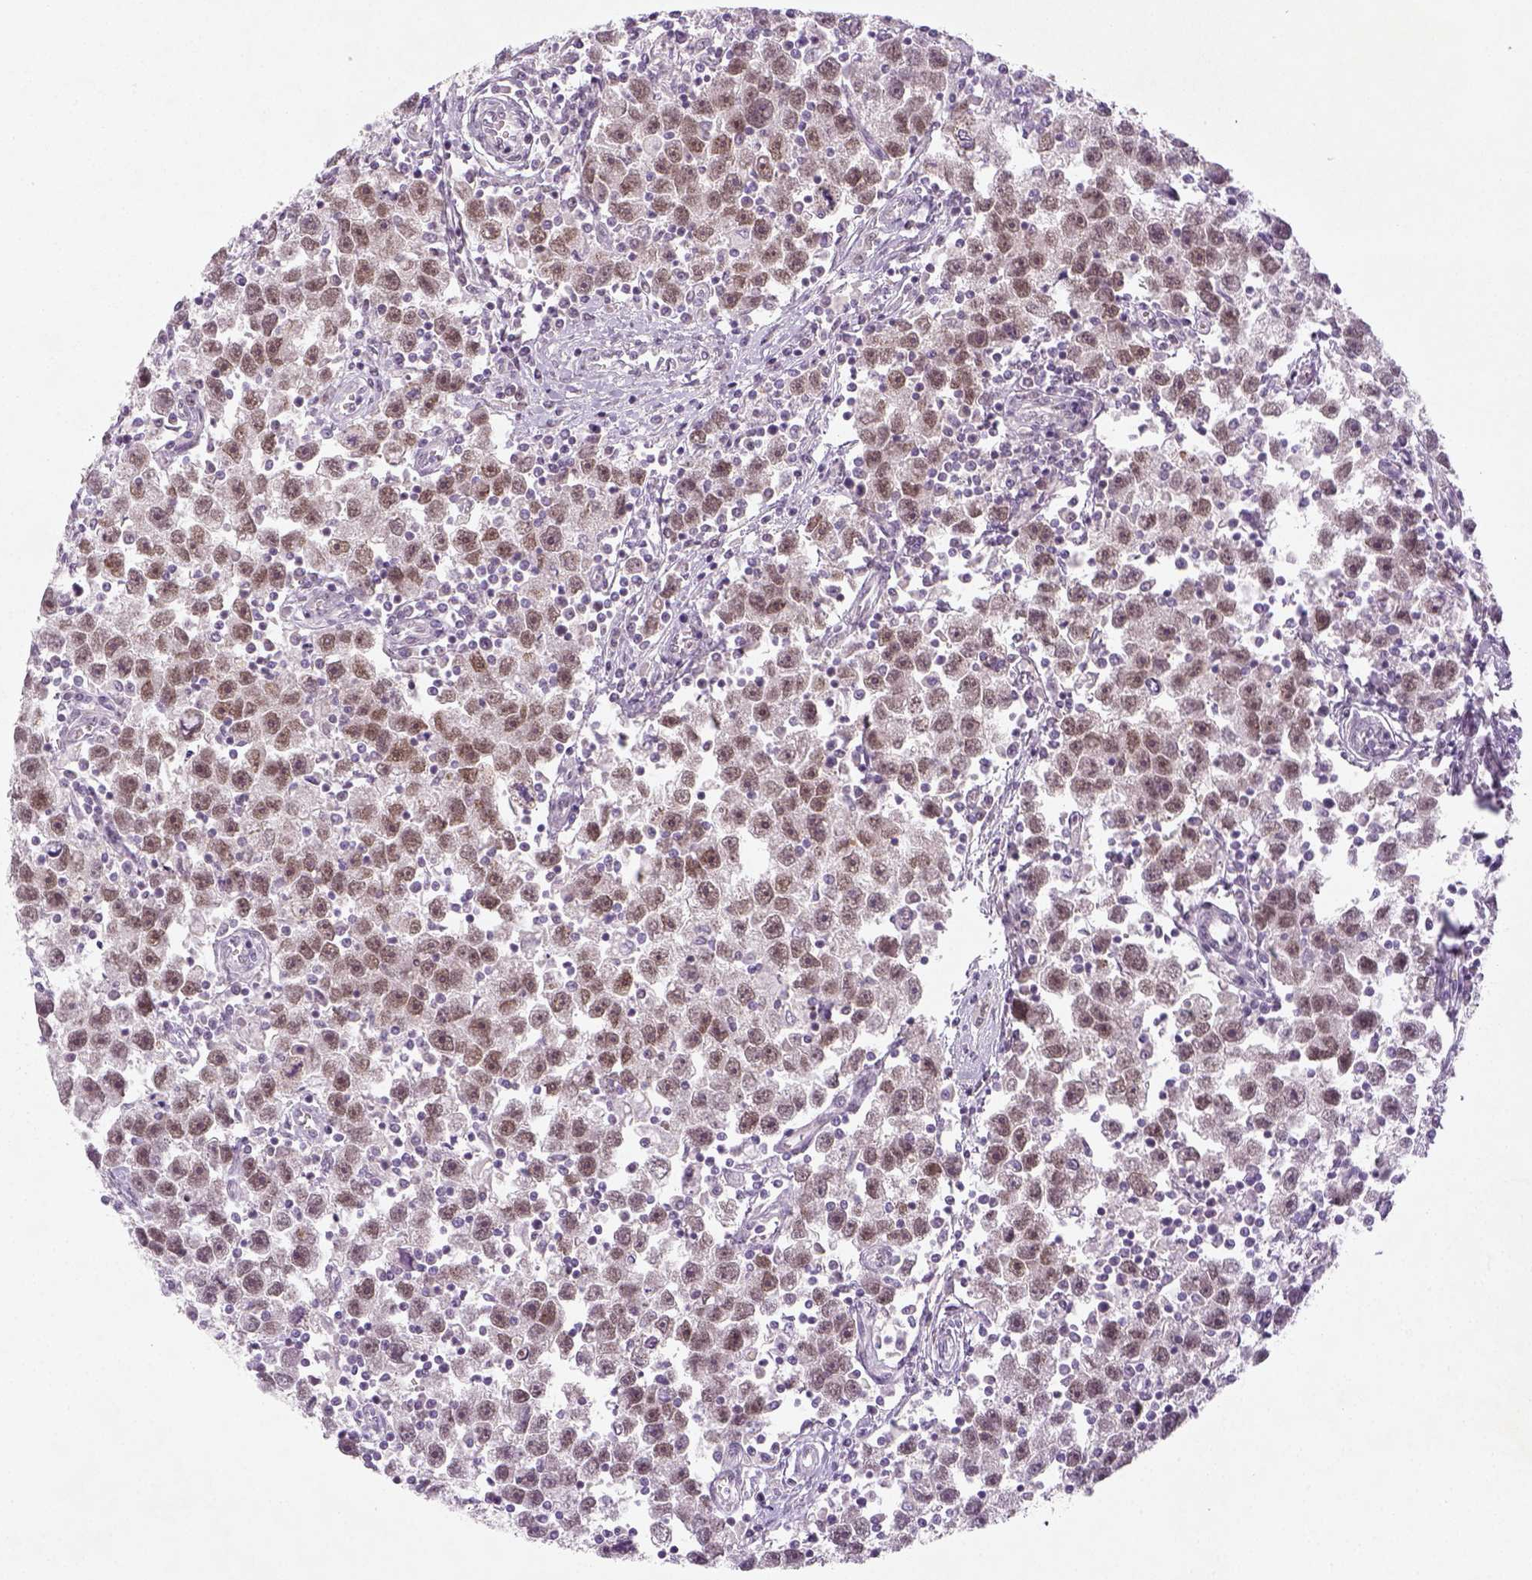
{"staining": {"intensity": "moderate", "quantity": ">75%", "location": "nuclear"}, "tissue": "testis cancer", "cell_type": "Tumor cells", "image_type": "cancer", "snomed": [{"axis": "morphology", "description": "Seminoma, NOS"}, {"axis": "topography", "description": "Testis"}], "caption": "IHC histopathology image of neoplastic tissue: testis seminoma stained using immunohistochemistry (IHC) shows medium levels of moderate protein expression localized specifically in the nuclear of tumor cells, appearing as a nuclear brown color.", "gene": "MAGEB3", "patient": {"sex": "male", "age": 30}}